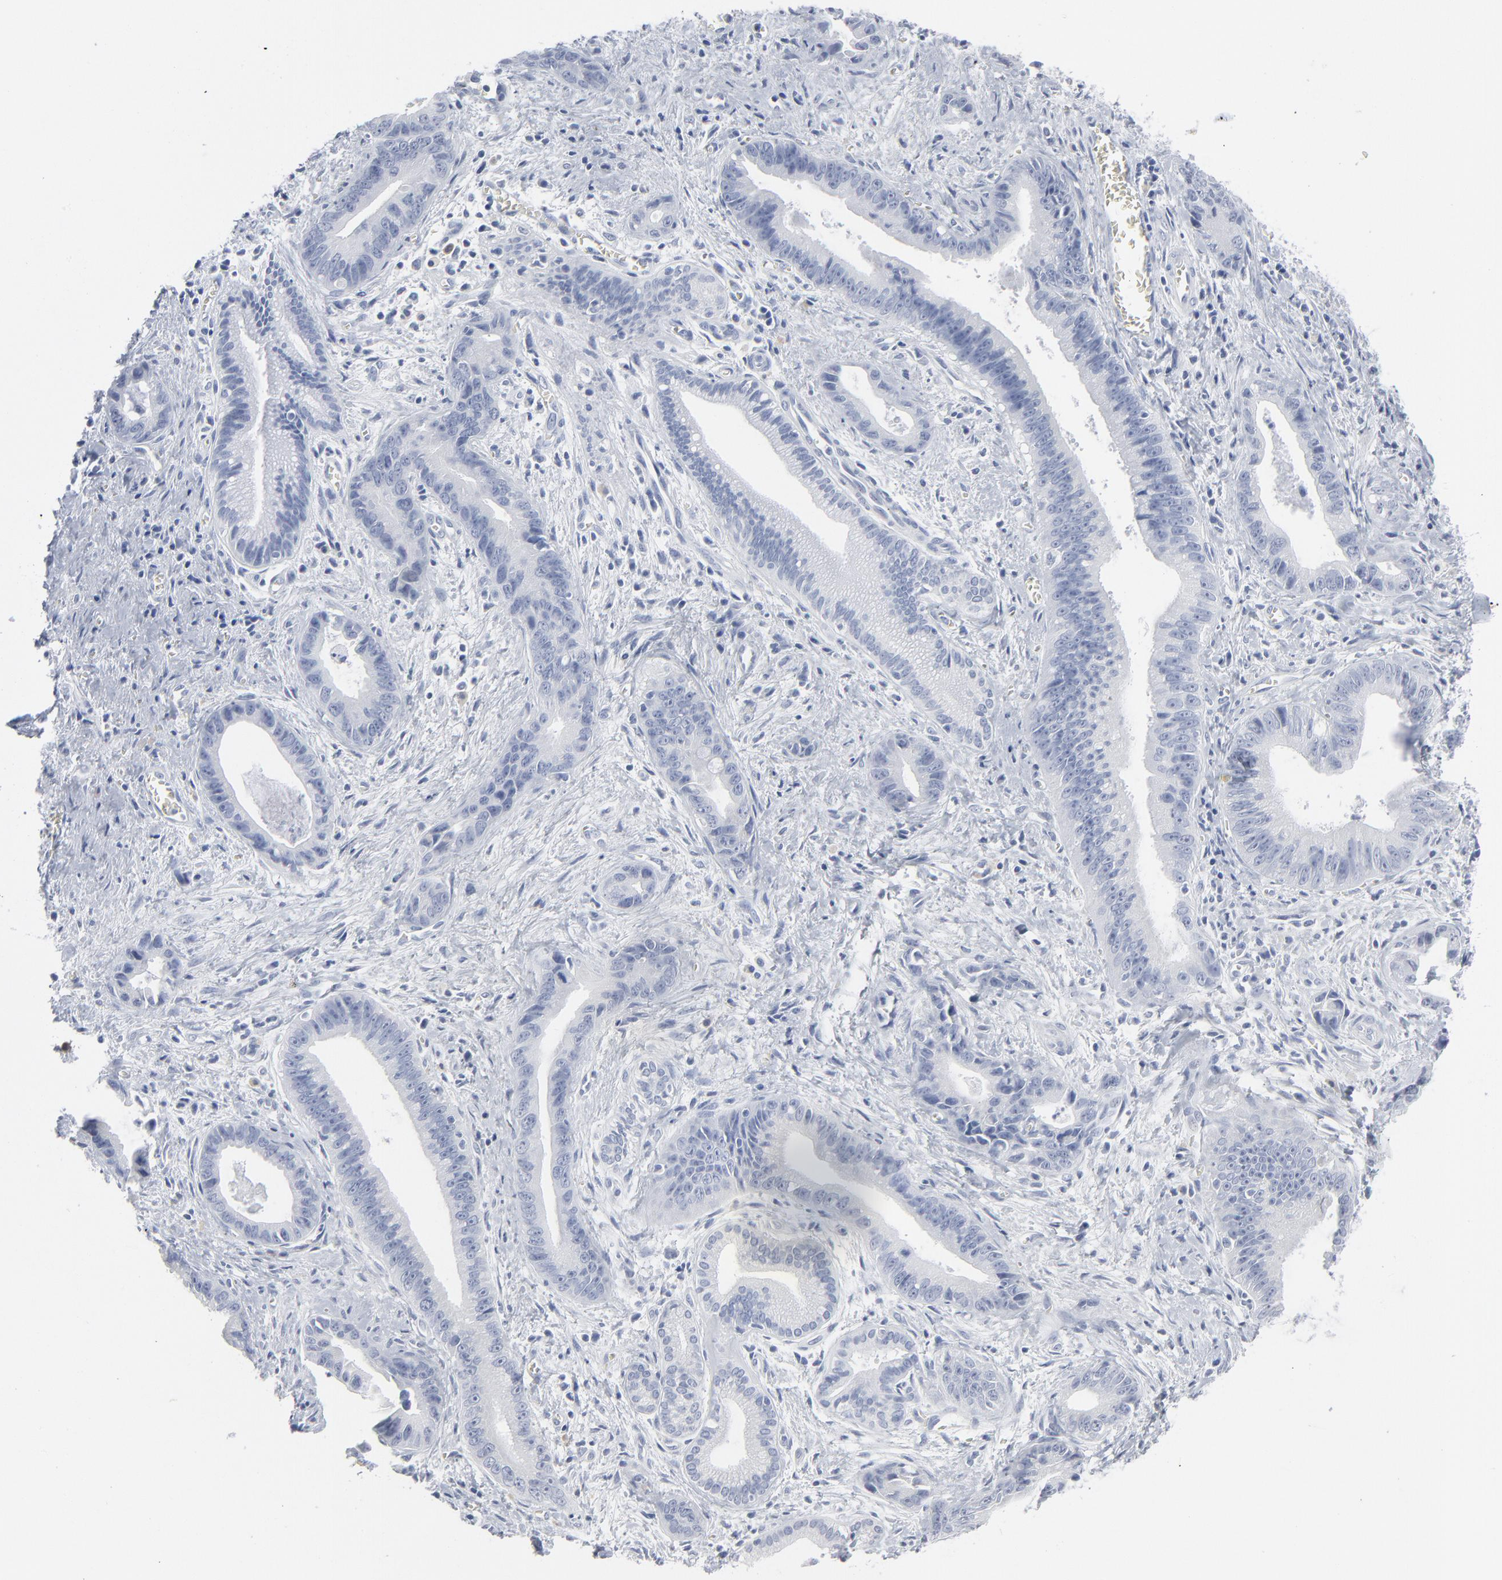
{"staining": {"intensity": "negative", "quantity": "none", "location": "none"}, "tissue": "liver cancer", "cell_type": "Tumor cells", "image_type": "cancer", "snomed": [{"axis": "morphology", "description": "Cholangiocarcinoma"}, {"axis": "topography", "description": "Liver"}], "caption": "Liver cancer stained for a protein using IHC reveals no expression tumor cells.", "gene": "PAGE1", "patient": {"sex": "female", "age": 55}}